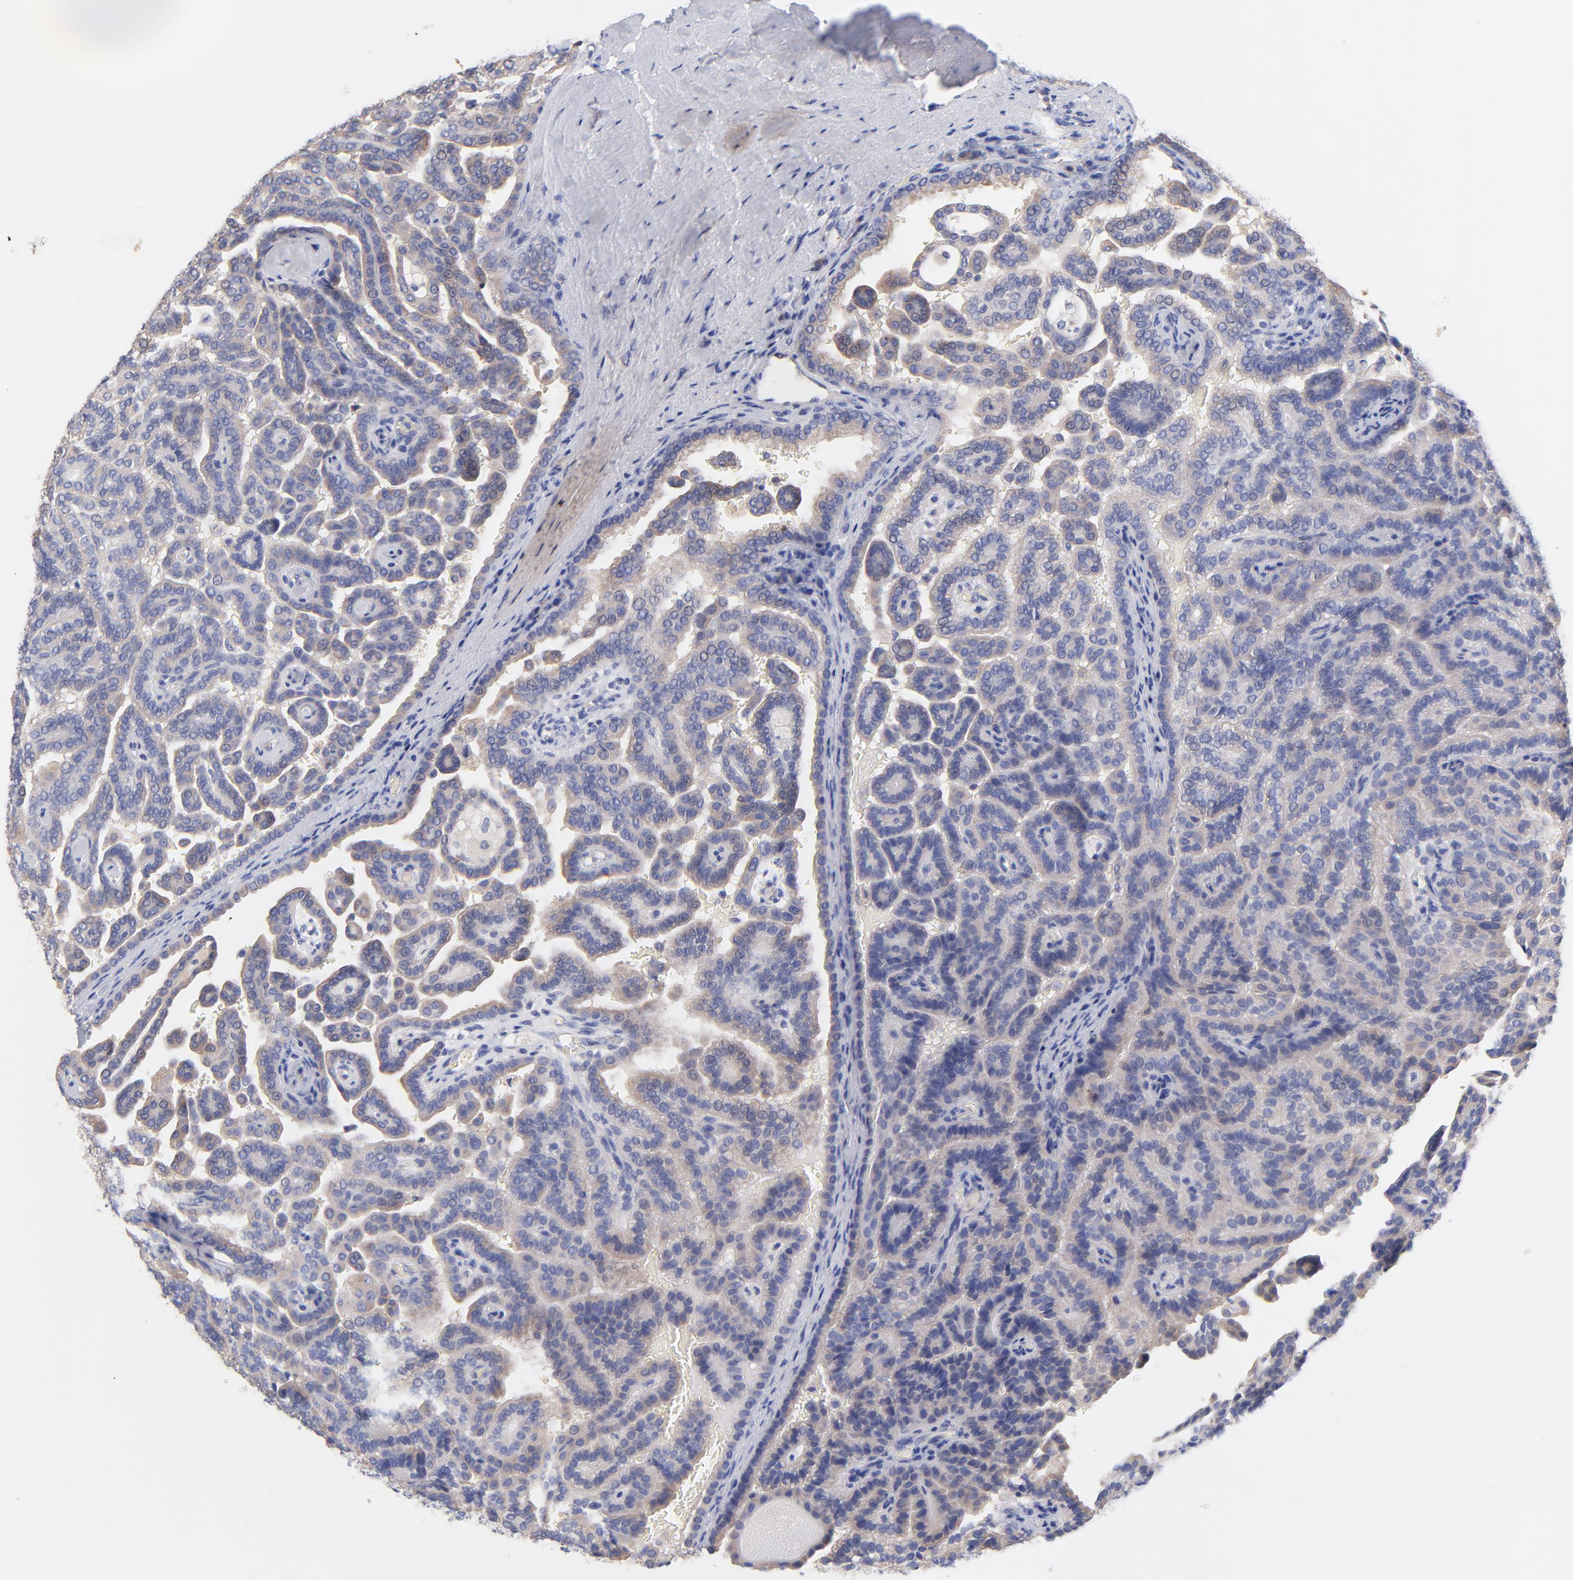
{"staining": {"intensity": "weak", "quantity": ">75%", "location": "cytoplasmic/membranous"}, "tissue": "renal cancer", "cell_type": "Tumor cells", "image_type": "cancer", "snomed": [{"axis": "morphology", "description": "Adenocarcinoma, NOS"}, {"axis": "topography", "description": "Kidney"}], "caption": "The image demonstrates a brown stain indicating the presence of a protein in the cytoplasmic/membranous of tumor cells in renal cancer (adenocarcinoma).", "gene": "TNFRSF13C", "patient": {"sex": "male", "age": 61}}